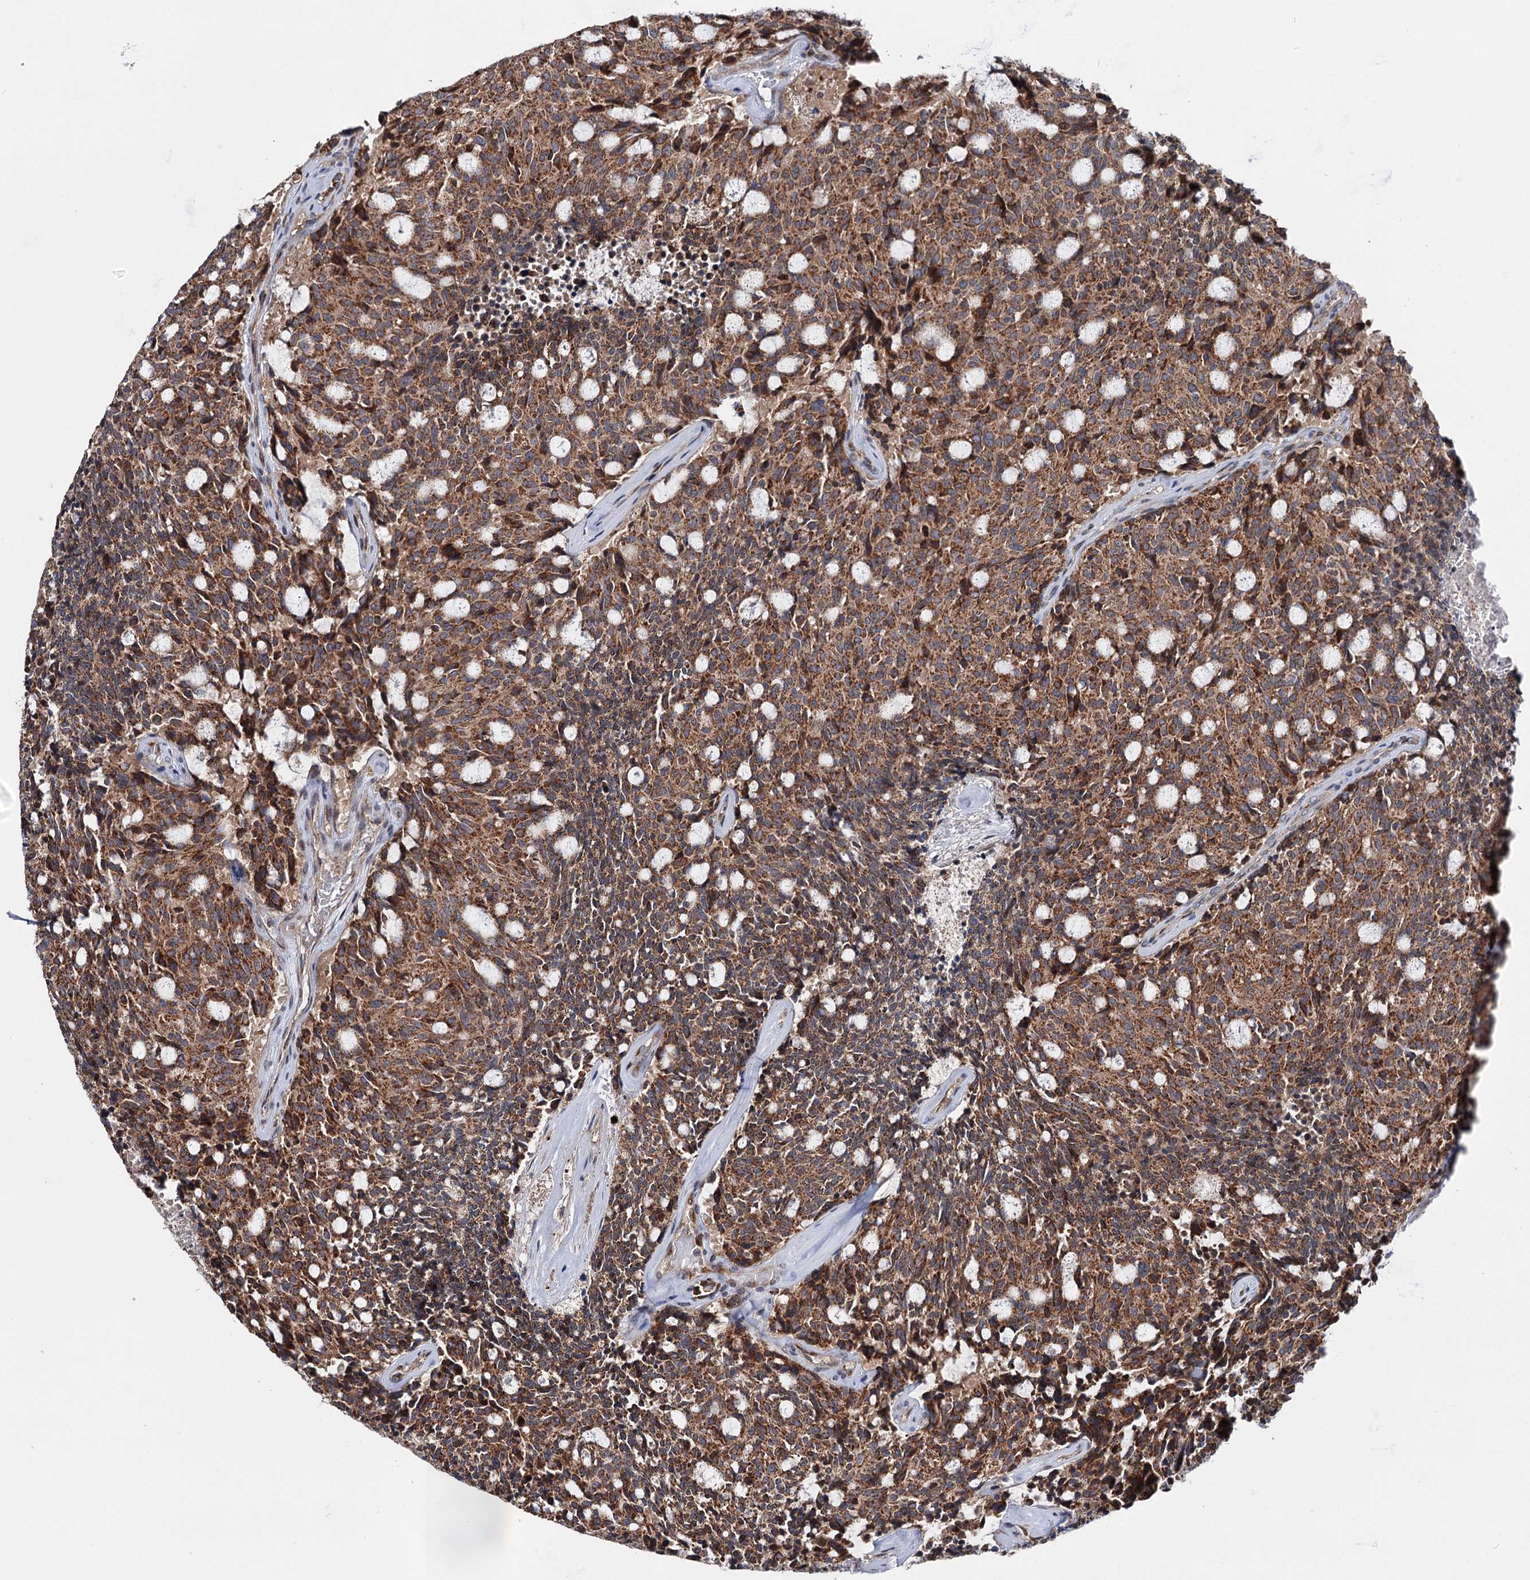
{"staining": {"intensity": "moderate", "quantity": ">75%", "location": "cytoplasmic/membranous"}, "tissue": "carcinoid", "cell_type": "Tumor cells", "image_type": "cancer", "snomed": [{"axis": "morphology", "description": "Carcinoid, malignant, NOS"}, {"axis": "topography", "description": "Pancreas"}], "caption": "A brown stain highlights moderate cytoplasmic/membranous staining of a protein in carcinoid tumor cells.", "gene": "CEP76", "patient": {"sex": "female", "age": 54}}